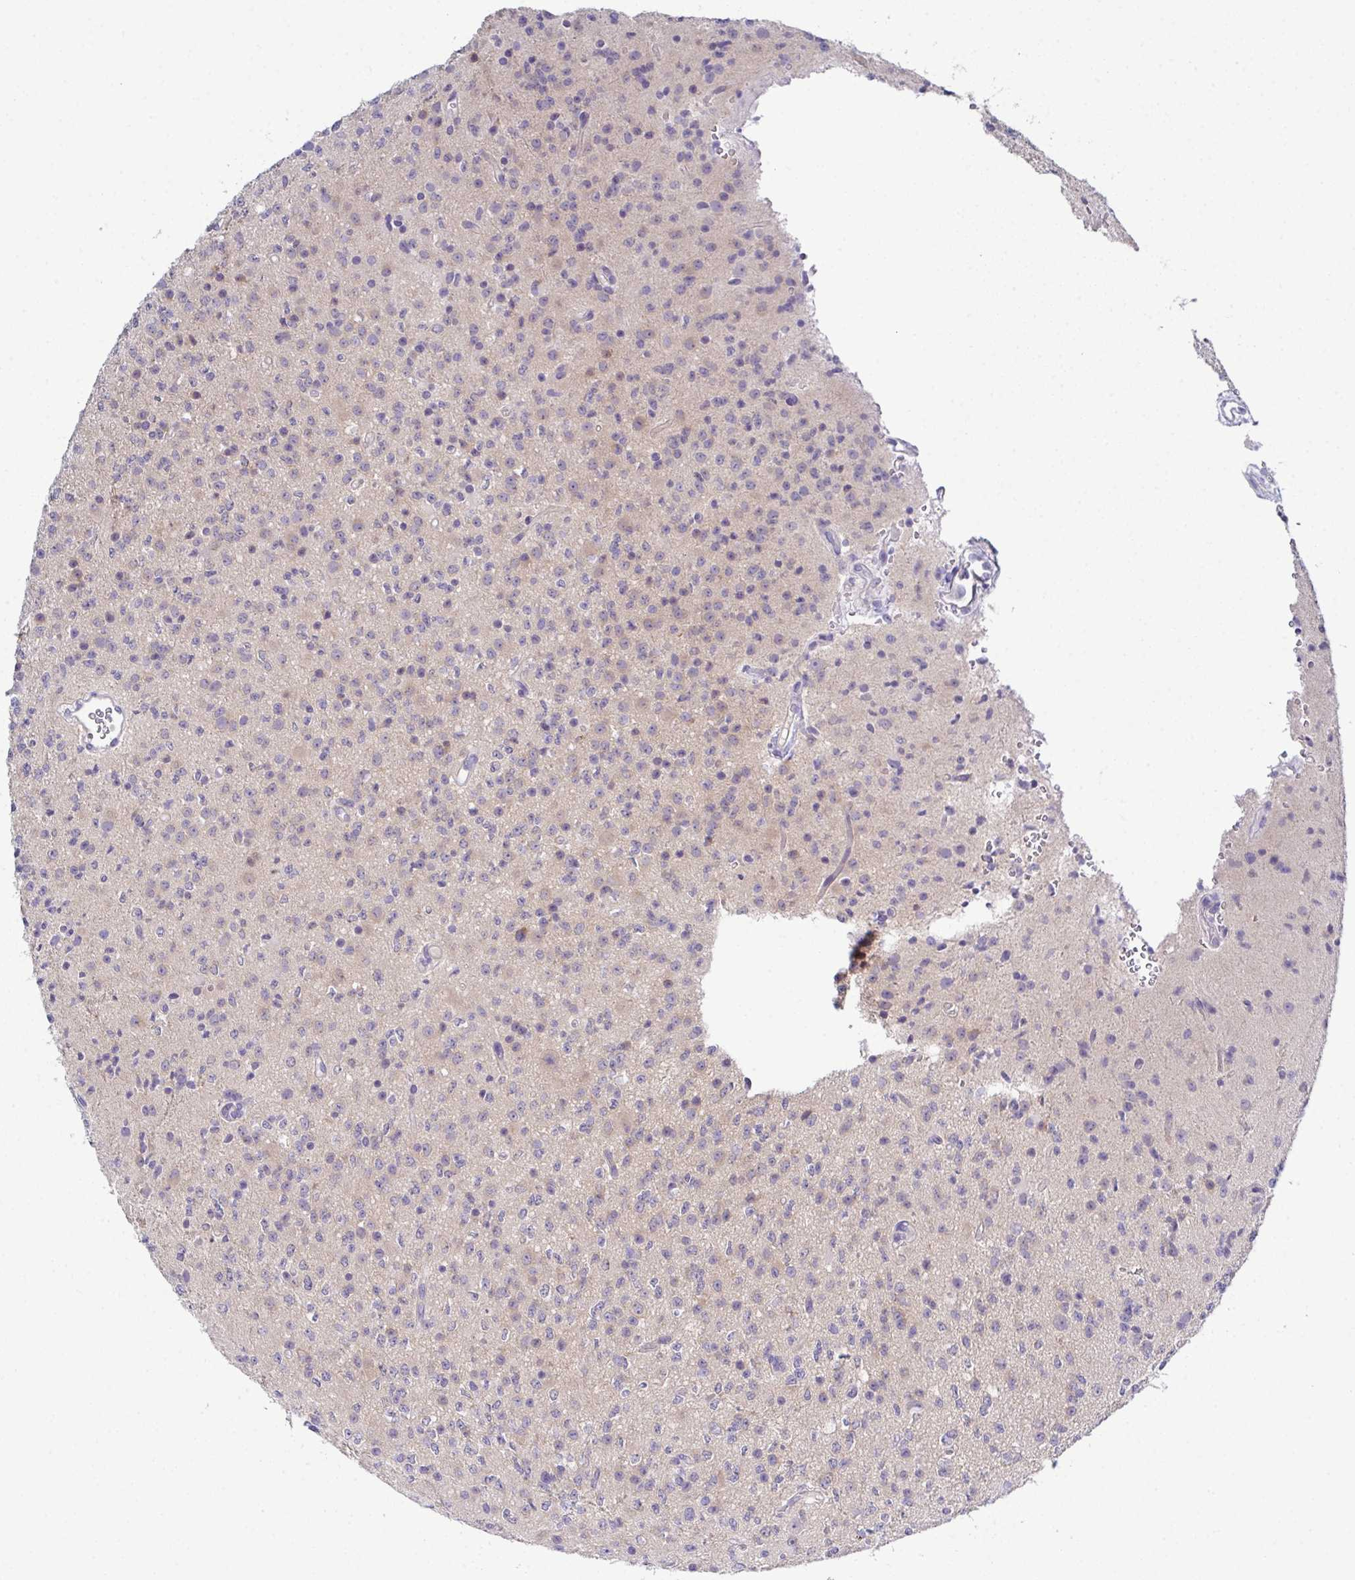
{"staining": {"intensity": "weak", "quantity": "<25%", "location": "cytoplasmic/membranous"}, "tissue": "glioma", "cell_type": "Tumor cells", "image_type": "cancer", "snomed": [{"axis": "morphology", "description": "Glioma, malignant, High grade"}, {"axis": "topography", "description": "Brain"}], "caption": "An immunohistochemistry (IHC) image of malignant high-grade glioma is shown. There is no staining in tumor cells of malignant high-grade glioma.", "gene": "CFAP97D1", "patient": {"sex": "male", "age": 36}}